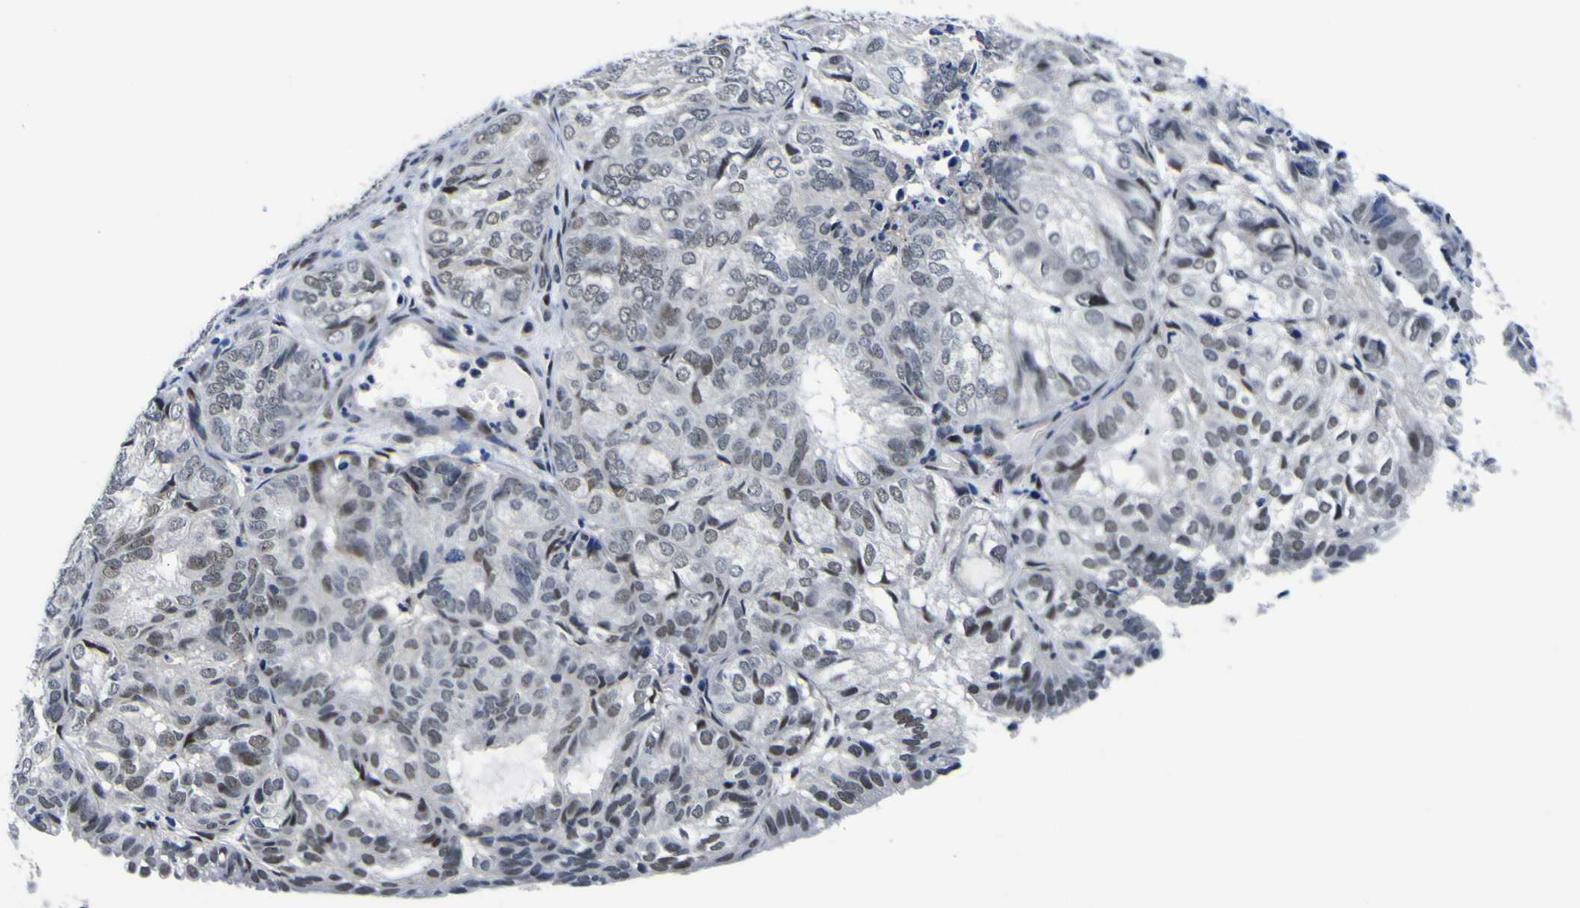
{"staining": {"intensity": "weak", "quantity": "<25%", "location": "nuclear"}, "tissue": "endometrial cancer", "cell_type": "Tumor cells", "image_type": "cancer", "snomed": [{"axis": "morphology", "description": "Adenocarcinoma, NOS"}, {"axis": "topography", "description": "Uterus"}], "caption": "Immunohistochemical staining of endometrial cancer reveals no significant expression in tumor cells. The staining was performed using DAB to visualize the protein expression in brown, while the nuclei were stained in blue with hematoxylin (Magnification: 20x).", "gene": "CUL4B", "patient": {"sex": "female", "age": 60}}